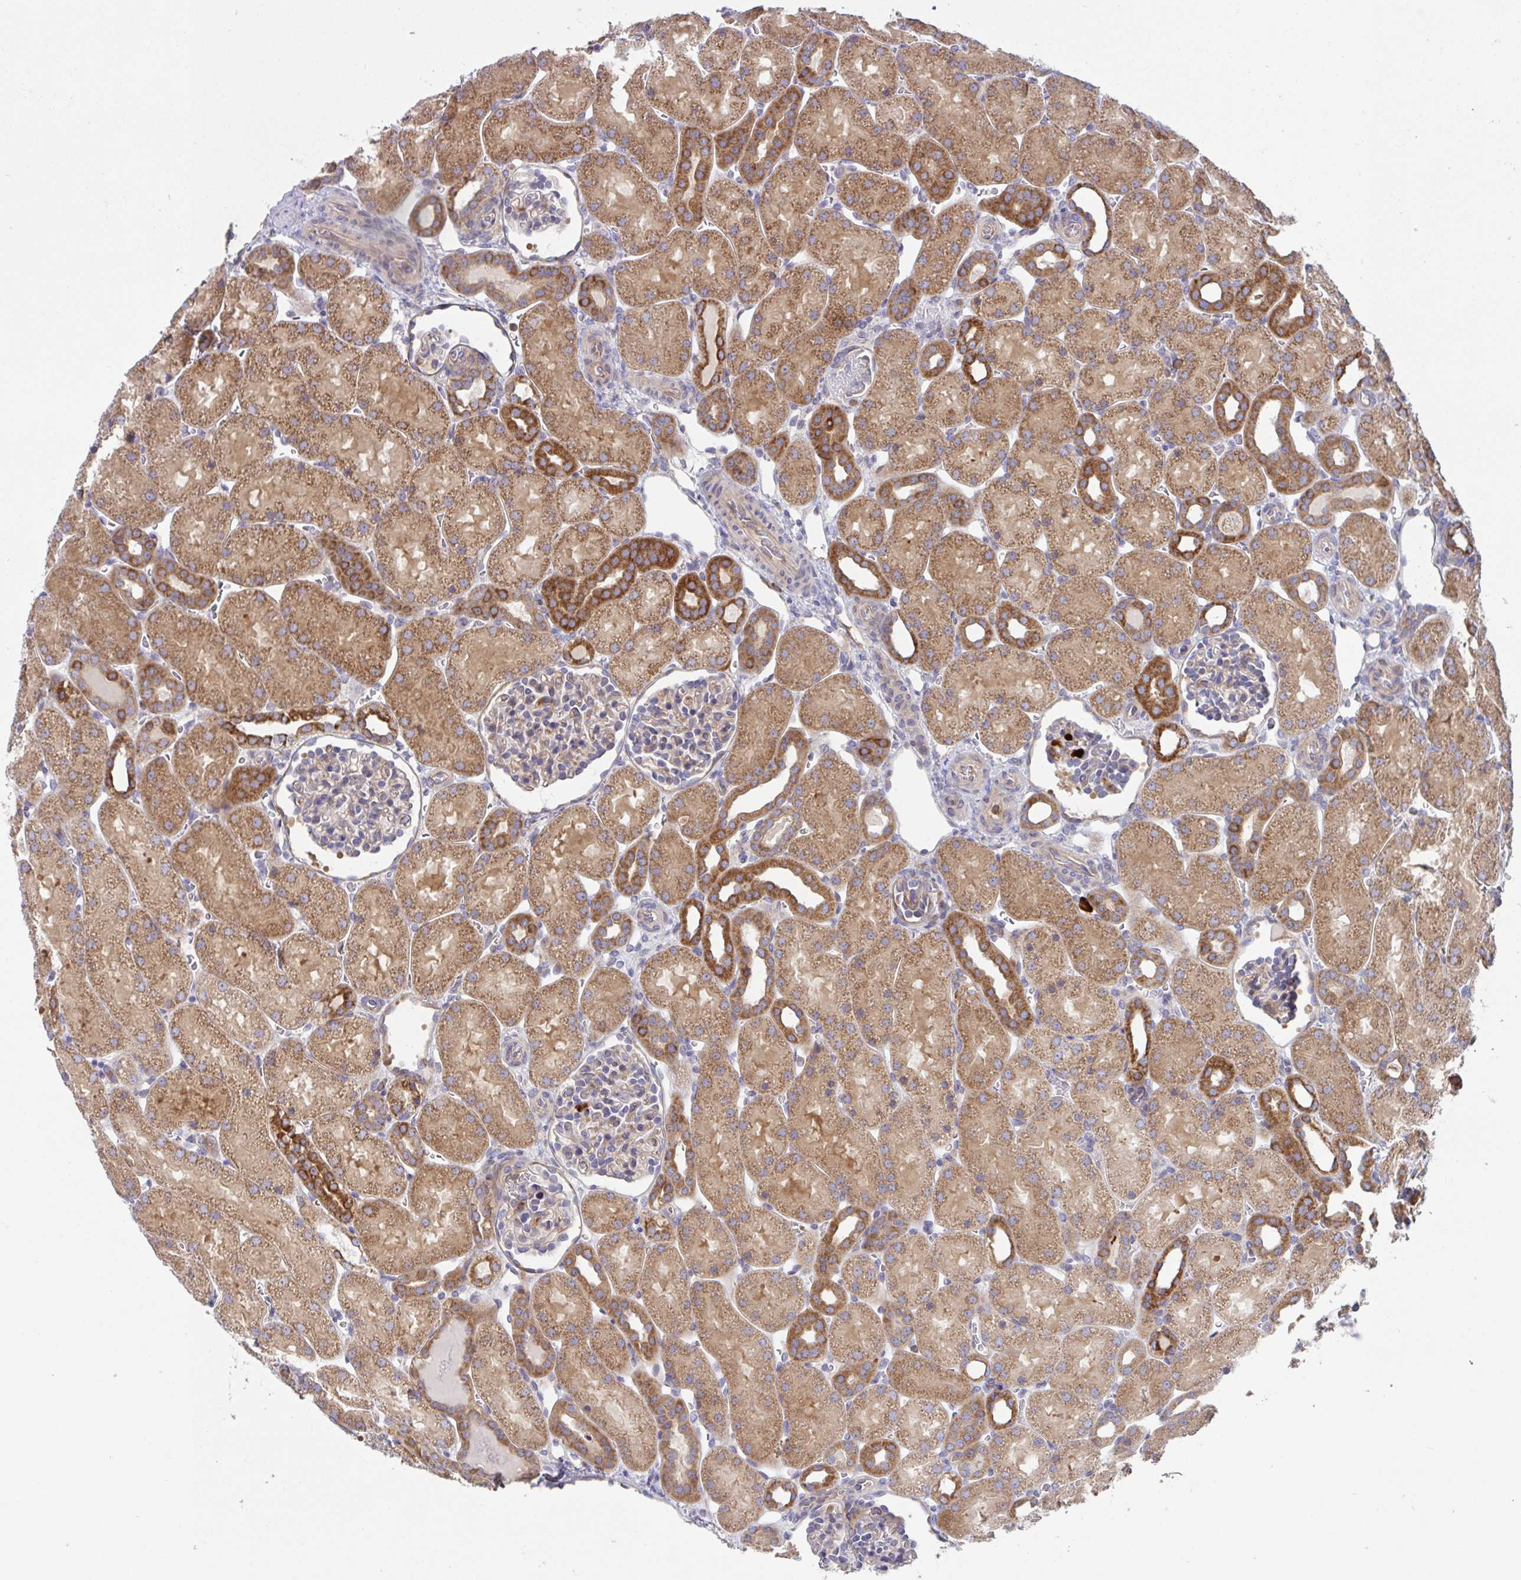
{"staining": {"intensity": "weak", "quantity": "25%-75%", "location": "cytoplasmic/membranous"}, "tissue": "kidney", "cell_type": "Cells in glomeruli", "image_type": "normal", "snomed": [{"axis": "morphology", "description": "Normal tissue, NOS"}, {"axis": "topography", "description": "Kidney"}], "caption": "Immunohistochemistry (IHC) image of normal kidney: human kidney stained using immunohistochemistry (IHC) shows low levels of weak protein expression localized specifically in the cytoplasmic/membranous of cells in glomeruli, appearing as a cytoplasmic/membranous brown color.", "gene": "YARS2", "patient": {"sex": "male", "age": 2}}